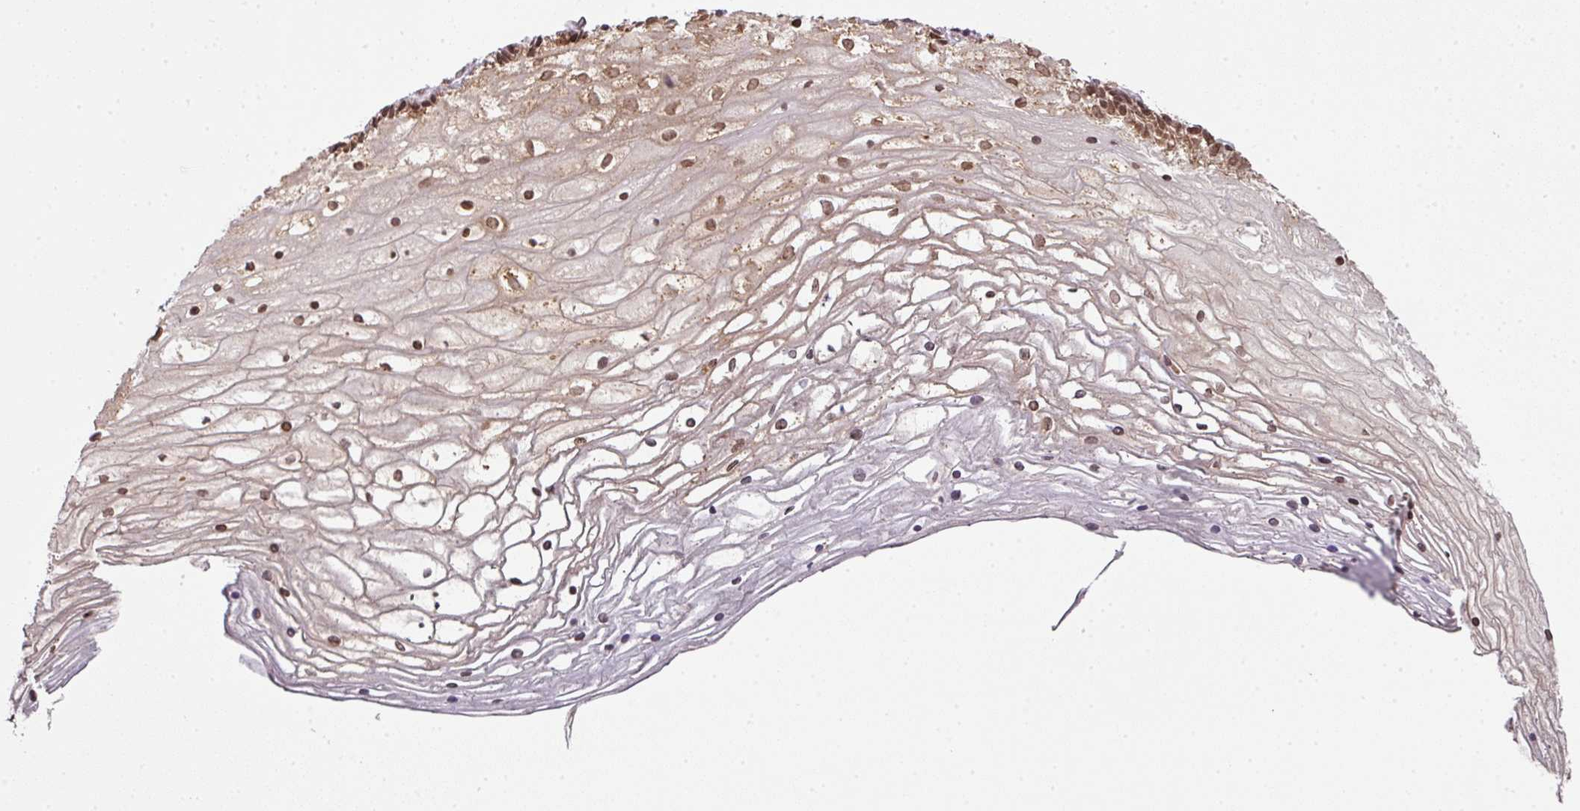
{"staining": {"intensity": "moderate", "quantity": ">75%", "location": "cytoplasmic/membranous,nuclear"}, "tissue": "cervix", "cell_type": "Glandular cells", "image_type": "normal", "snomed": [{"axis": "morphology", "description": "Normal tissue, NOS"}, {"axis": "topography", "description": "Cervix"}], "caption": "Immunohistochemistry (IHC) of unremarkable cervix shows medium levels of moderate cytoplasmic/membranous,nuclear positivity in about >75% of glandular cells.", "gene": "ANKRD18A", "patient": {"sex": "female", "age": 36}}